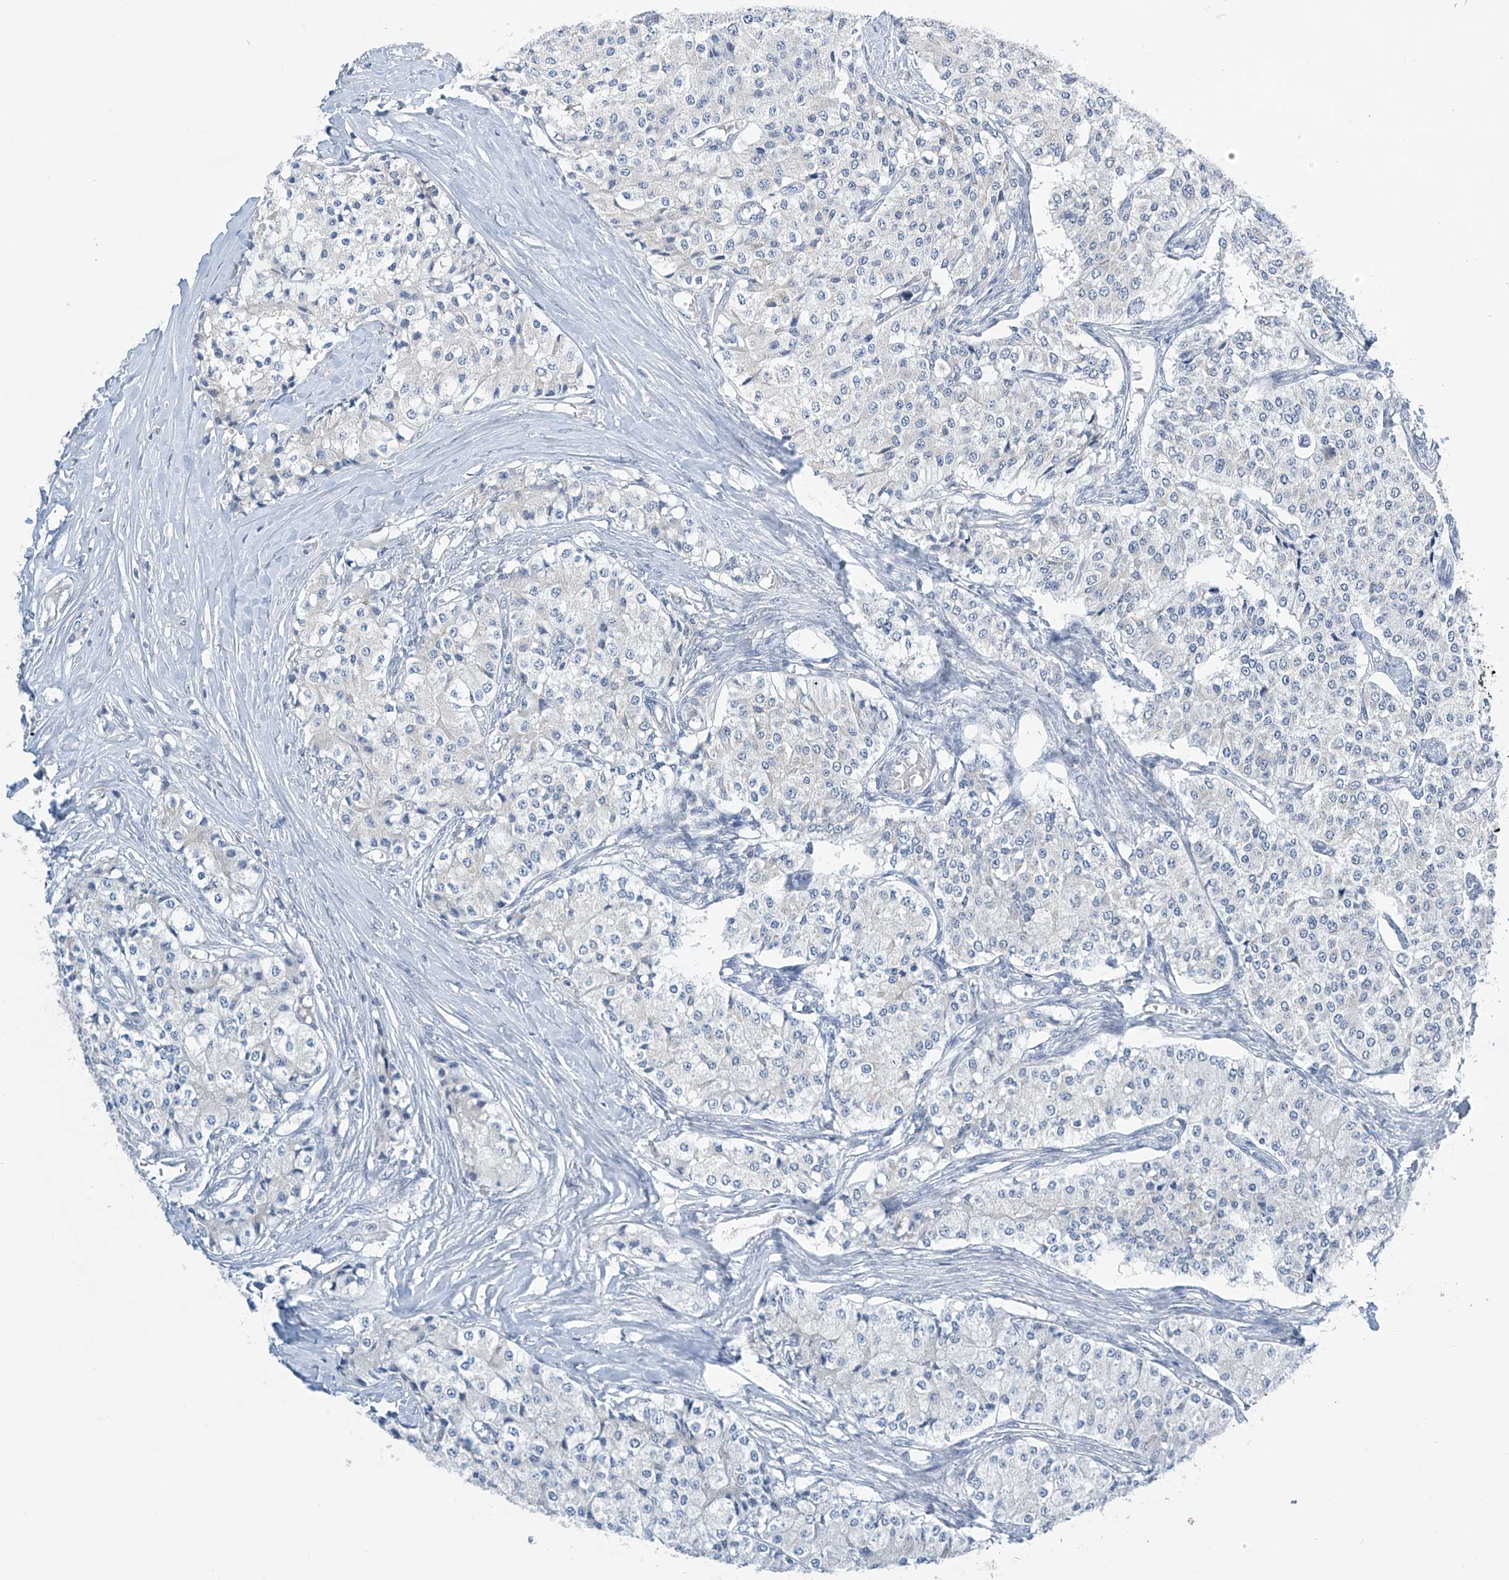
{"staining": {"intensity": "negative", "quantity": "none", "location": "none"}, "tissue": "carcinoid", "cell_type": "Tumor cells", "image_type": "cancer", "snomed": [{"axis": "morphology", "description": "Carcinoid, malignant, NOS"}, {"axis": "topography", "description": "Colon"}], "caption": "Immunohistochemical staining of human carcinoid (malignant) shows no significant expression in tumor cells.", "gene": "APLF", "patient": {"sex": "female", "age": 52}}